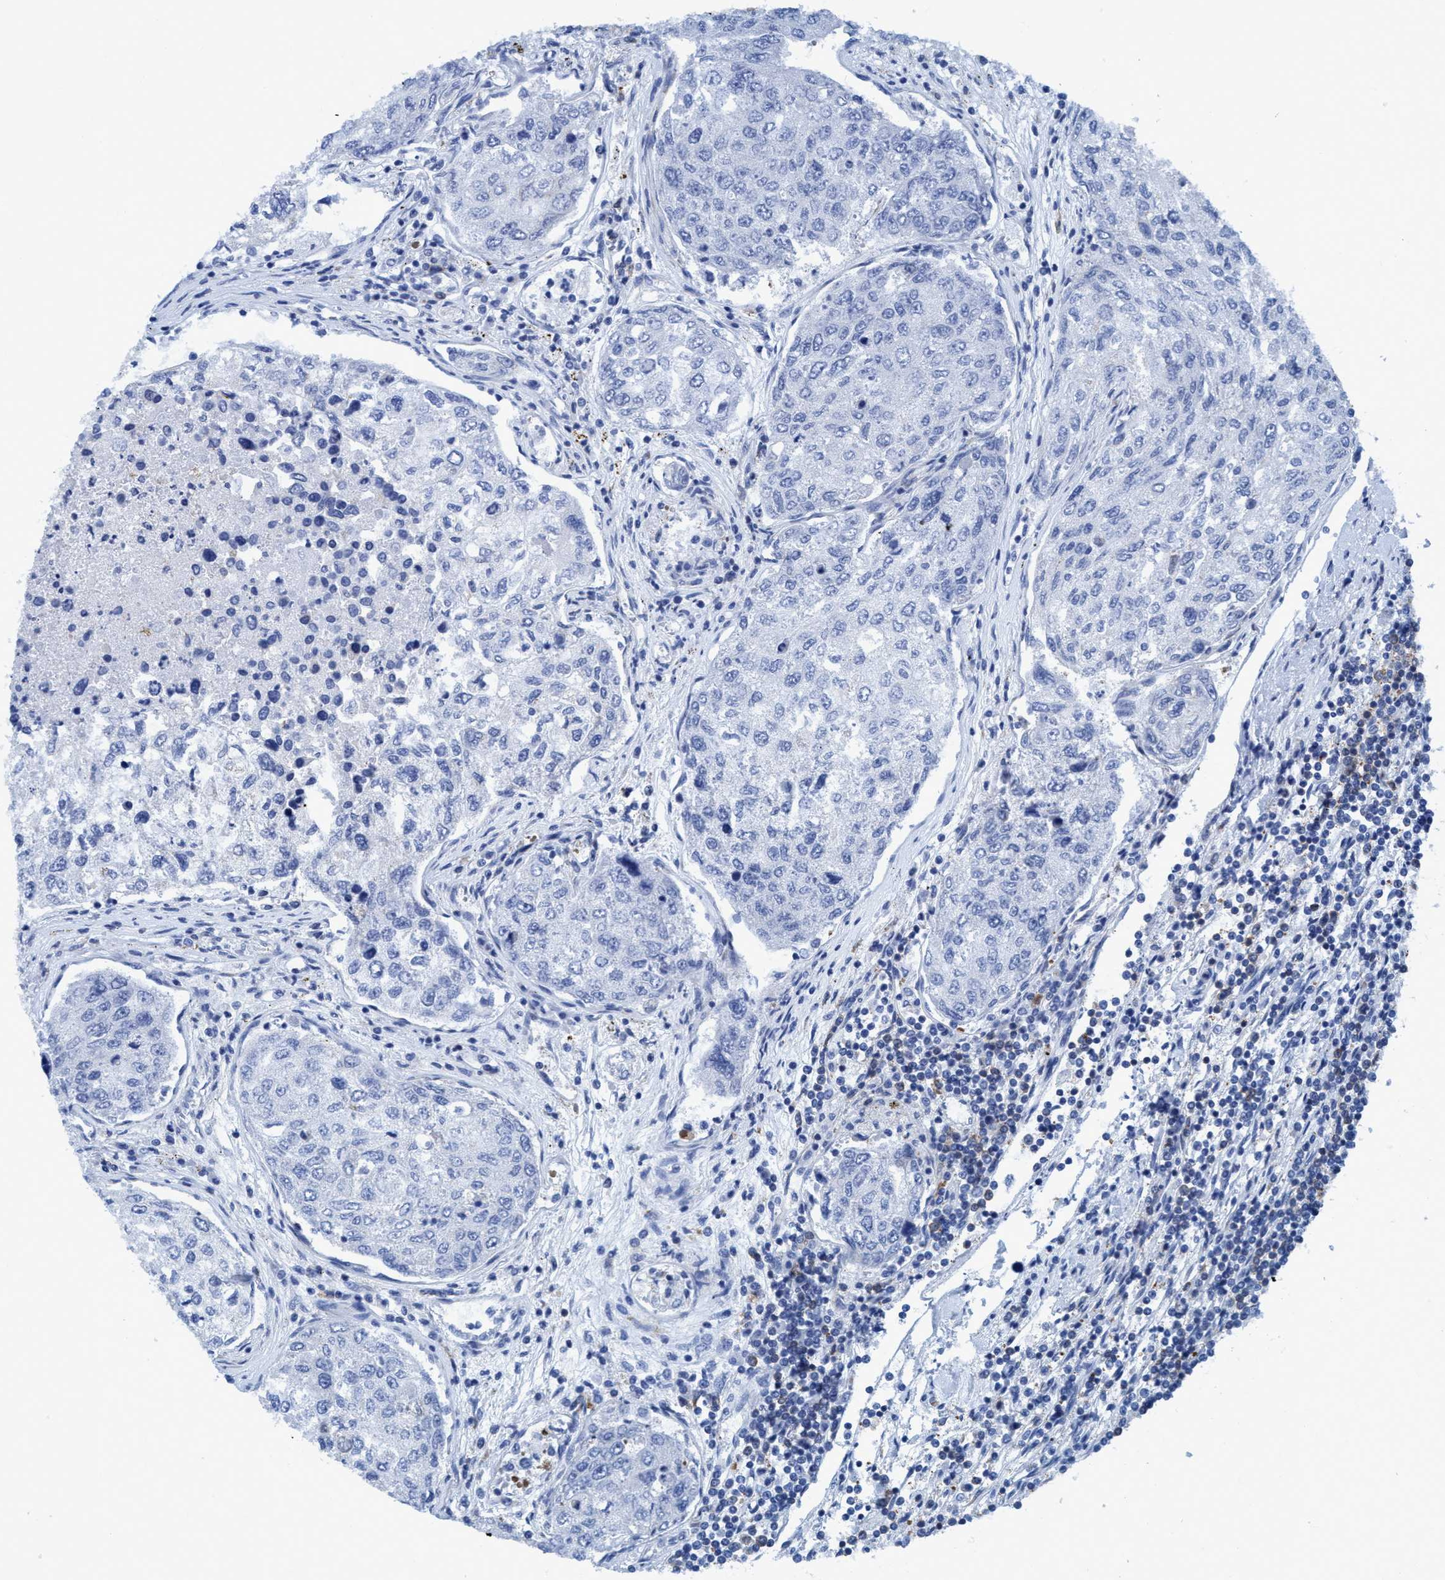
{"staining": {"intensity": "negative", "quantity": "none", "location": "none"}, "tissue": "urothelial cancer", "cell_type": "Tumor cells", "image_type": "cancer", "snomed": [{"axis": "morphology", "description": "Urothelial carcinoma, High grade"}, {"axis": "topography", "description": "Lymph node"}, {"axis": "topography", "description": "Urinary bladder"}], "caption": "The histopathology image reveals no staining of tumor cells in high-grade urothelial carcinoma.", "gene": "NMT1", "patient": {"sex": "male", "age": 51}}